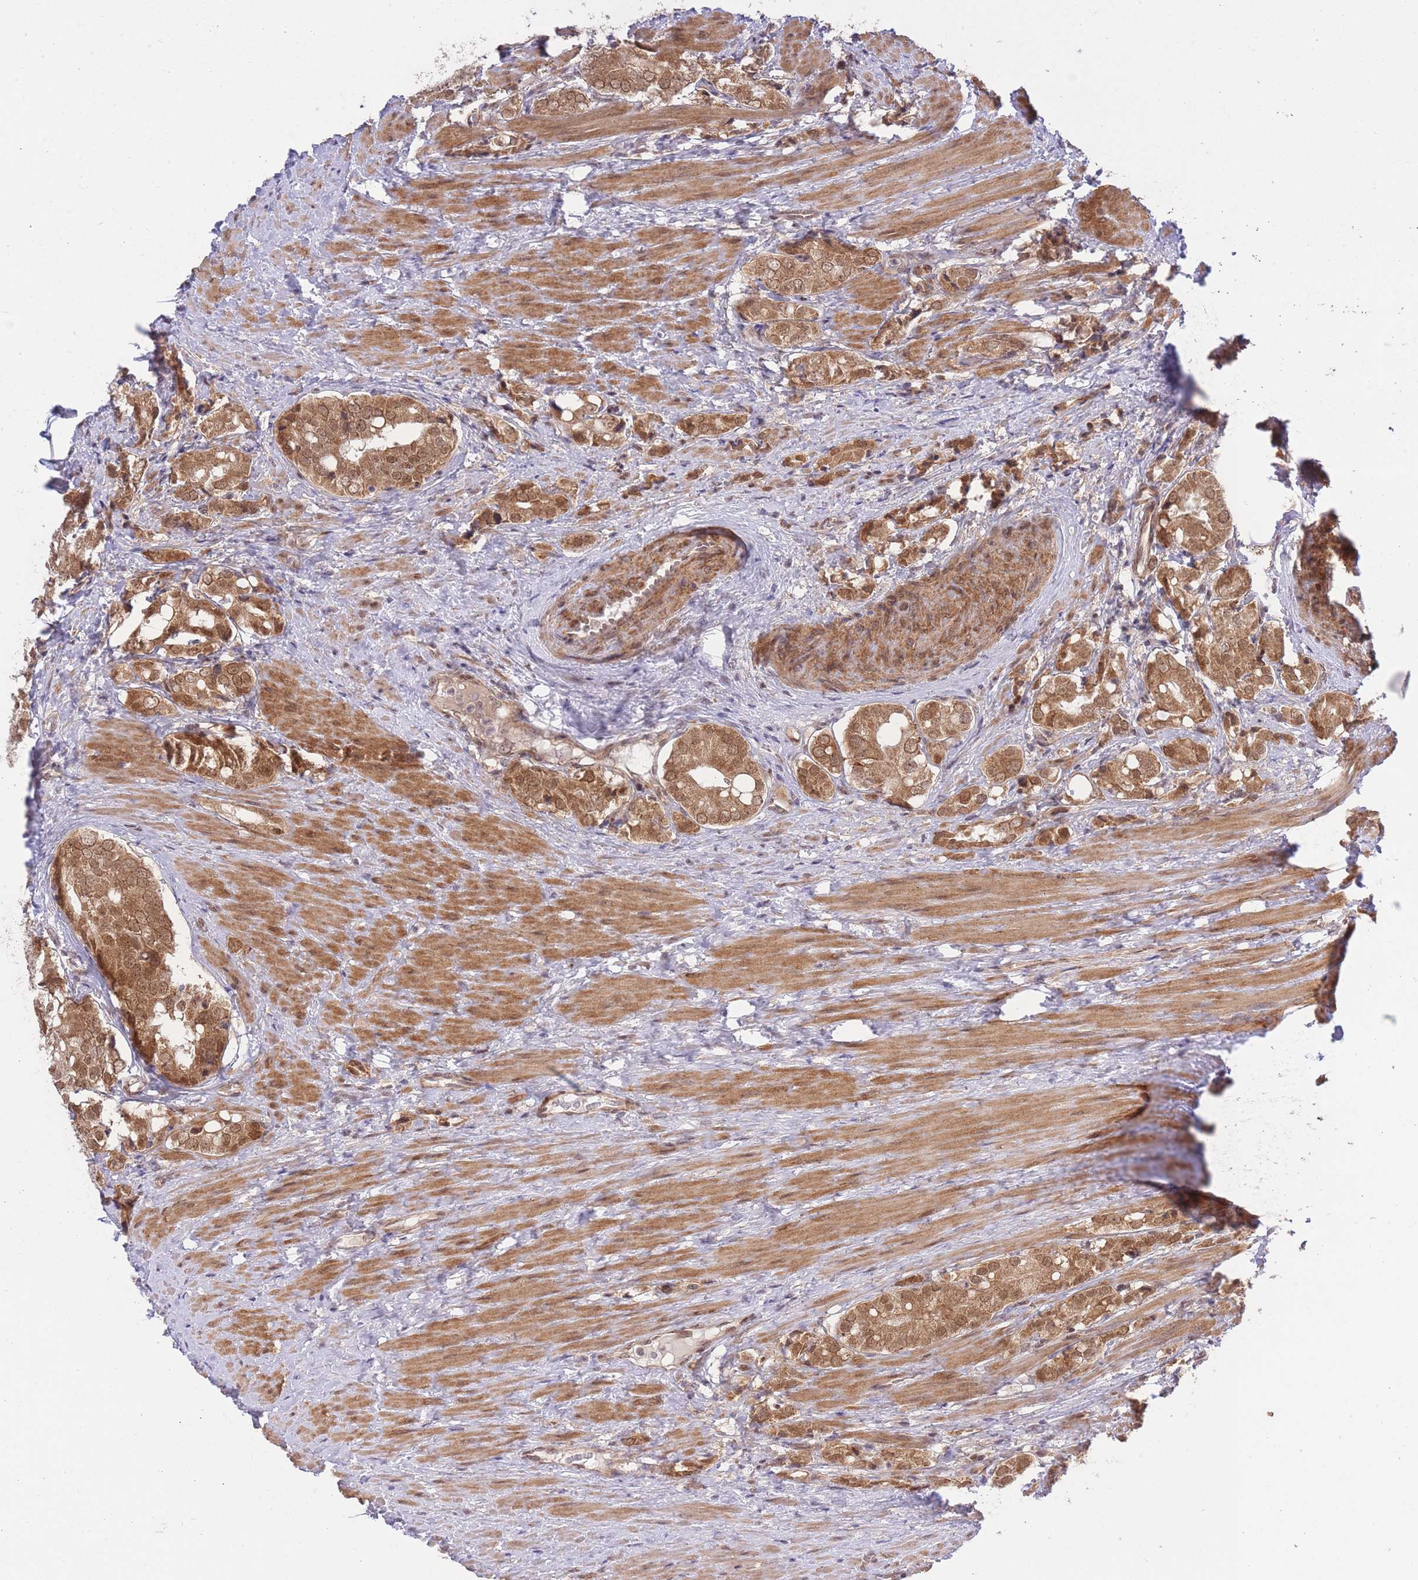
{"staining": {"intensity": "moderate", "quantity": ">75%", "location": "cytoplasmic/membranous,nuclear"}, "tissue": "prostate cancer", "cell_type": "Tumor cells", "image_type": "cancer", "snomed": [{"axis": "morphology", "description": "Adenocarcinoma, High grade"}, {"axis": "topography", "description": "Prostate"}], "caption": "Prostate cancer tissue shows moderate cytoplasmic/membranous and nuclear expression in approximately >75% of tumor cells, visualized by immunohistochemistry.", "gene": "ELOA2", "patient": {"sex": "male", "age": 71}}